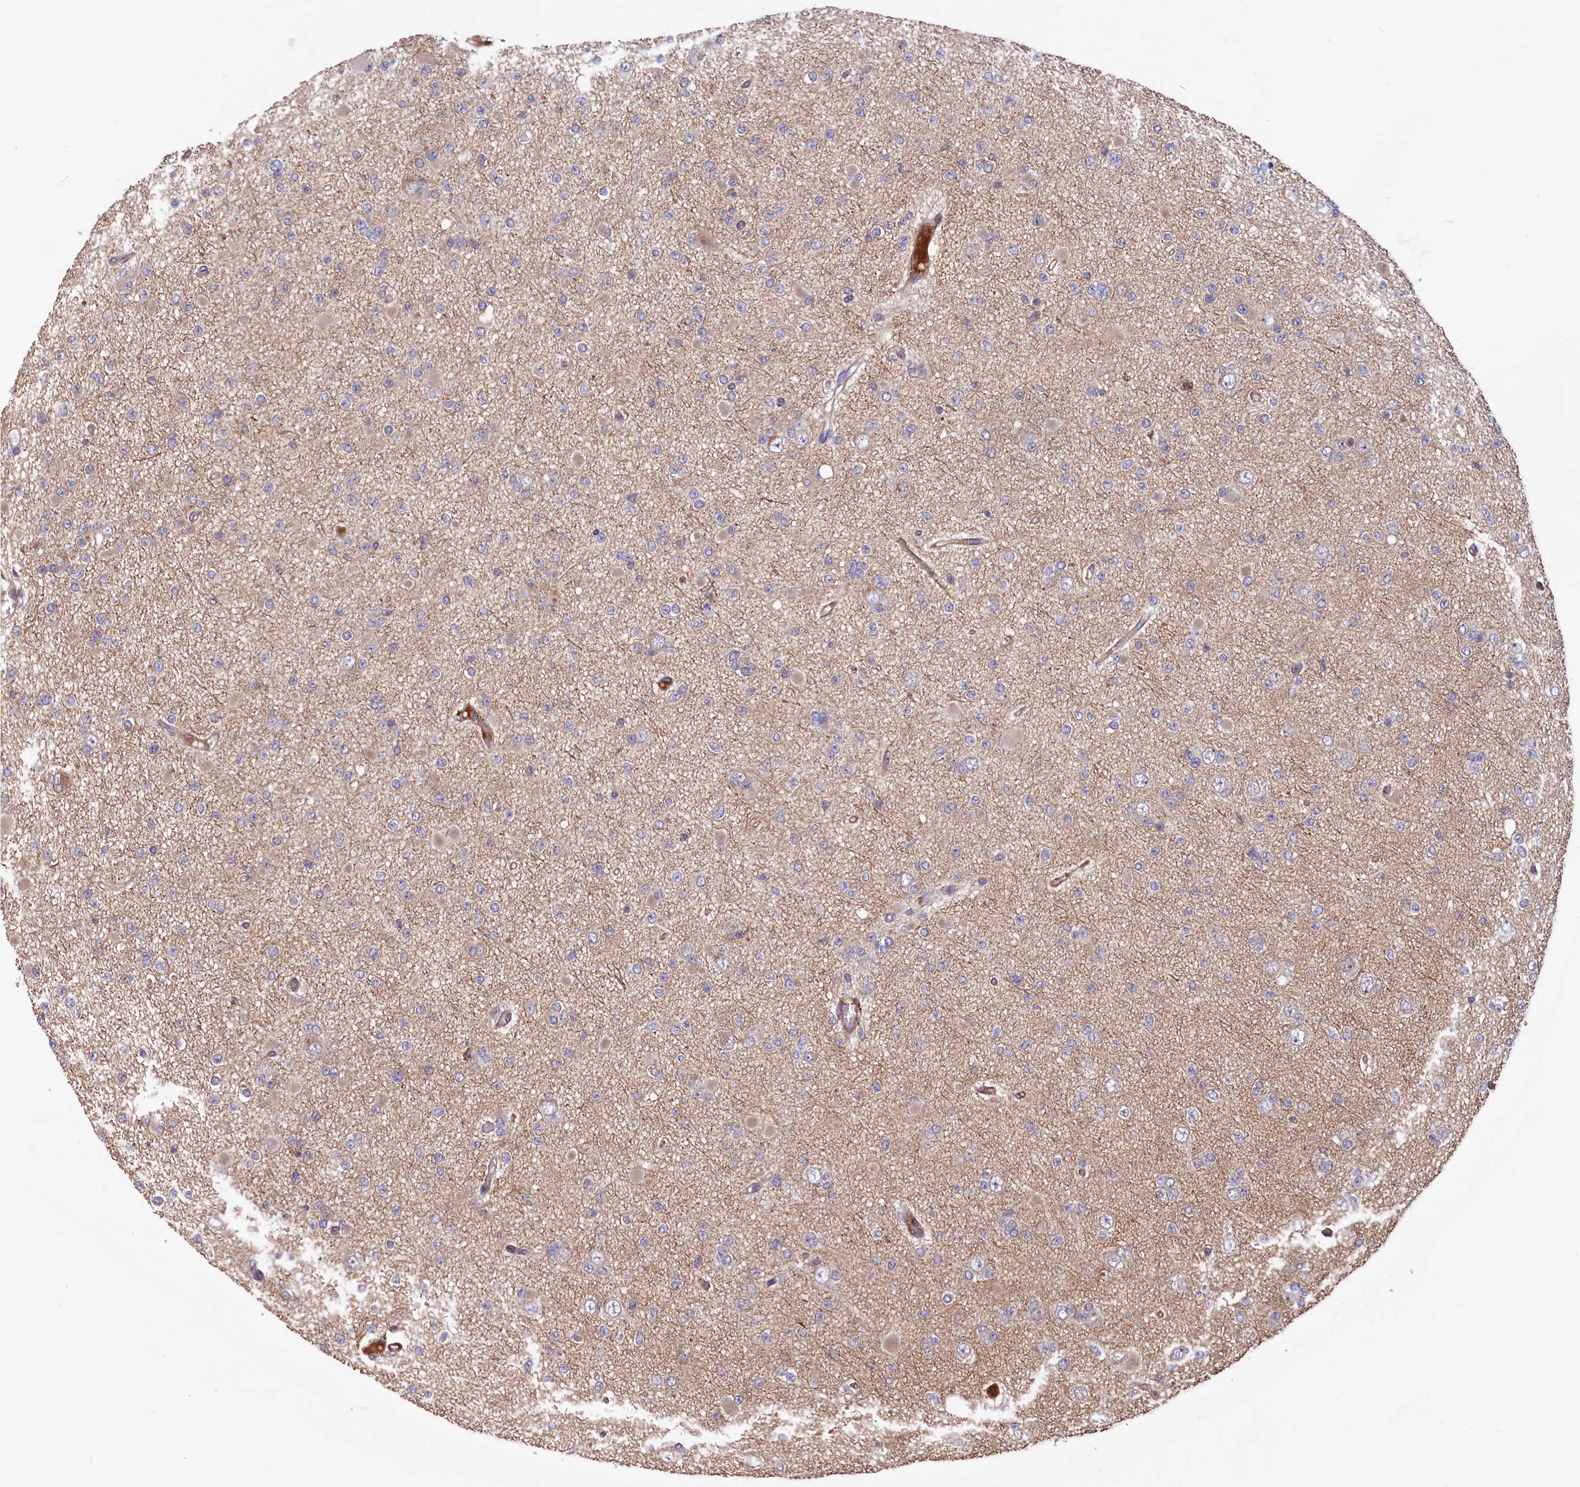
{"staining": {"intensity": "negative", "quantity": "none", "location": "none"}, "tissue": "glioma", "cell_type": "Tumor cells", "image_type": "cancer", "snomed": [{"axis": "morphology", "description": "Glioma, malignant, Low grade"}, {"axis": "topography", "description": "Brain"}], "caption": "DAB (3,3'-diaminobenzidine) immunohistochemical staining of malignant glioma (low-grade) exhibits no significant staining in tumor cells.", "gene": "GREB1L", "patient": {"sex": "female", "age": 22}}